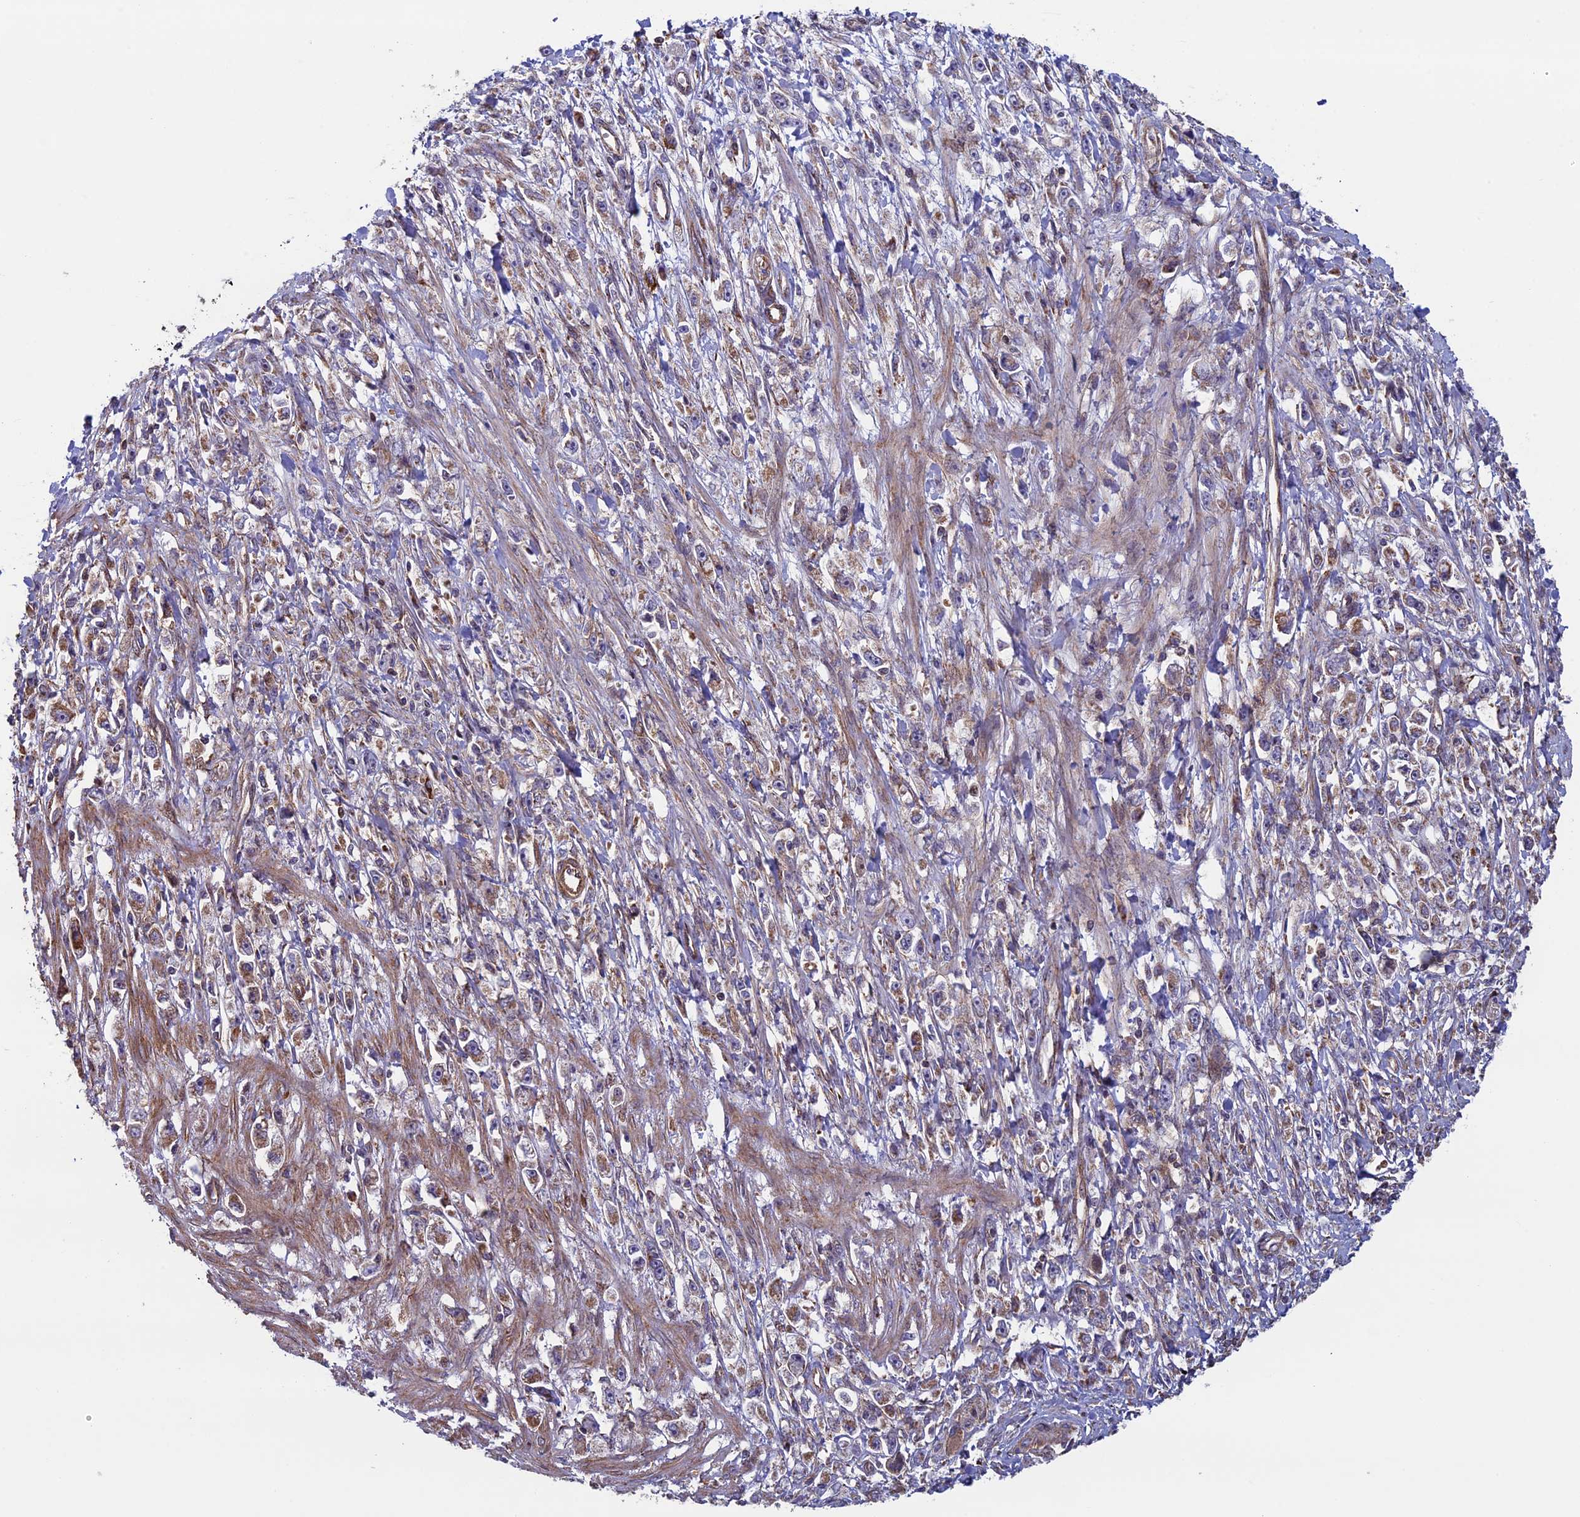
{"staining": {"intensity": "moderate", "quantity": "<25%", "location": "cytoplasmic/membranous"}, "tissue": "stomach cancer", "cell_type": "Tumor cells", "image_type": "cancer", "snomed": [{"axis": "morphology", "description": "Adenocarcinoma, NOS"}, {"axis": "topography", "description": "Stomach"}], "caption": "Protein staining of stomach cancer tissue exhibits moderate cytoplasmic/membranous staining in approximately <25% of tumor cells.", "gene": "CCDC8", "patient": {"sex": "female", "age": 59}}